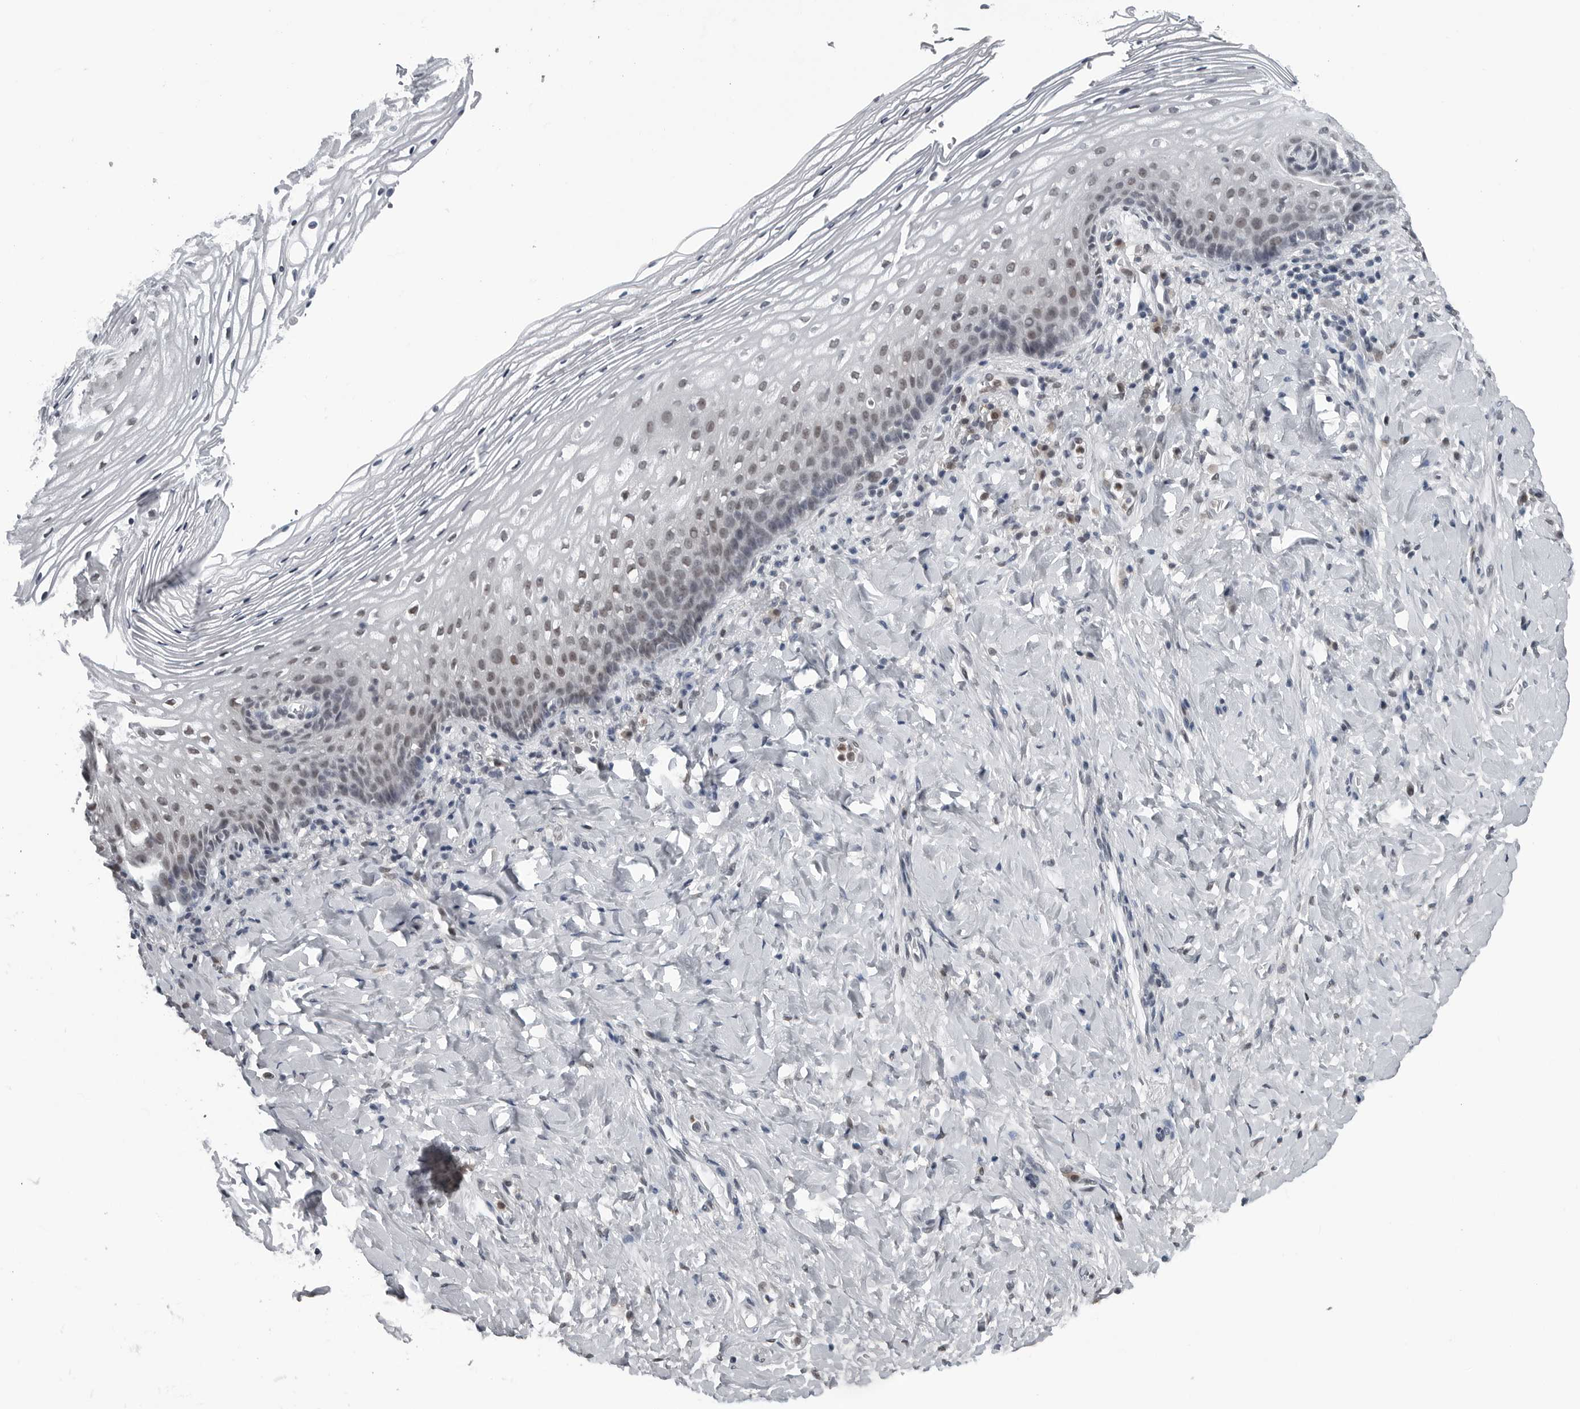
{"staining": {"intensity": "weak", "quantity": "25%-75%", "location": "nuclear"}, "tissue": "vagina", "cell_type": "Squamous epithelial cells", "image_type": "normal", "snomed": [{"axis": "morphology", "description": "Normal tissue, NOS"}, {"axis": "topography", "description": "Vagina"}], "caption": "Immunohistochemistry micrograph of unremarkable human vagina stained for a protein (brown), which demonstrates low levels of weak nuclear staining in approximately 25%-75% of squamous epithelial cells.", "gene": "AKR1A1", "patient": {"sex": "female", "age": 60}}